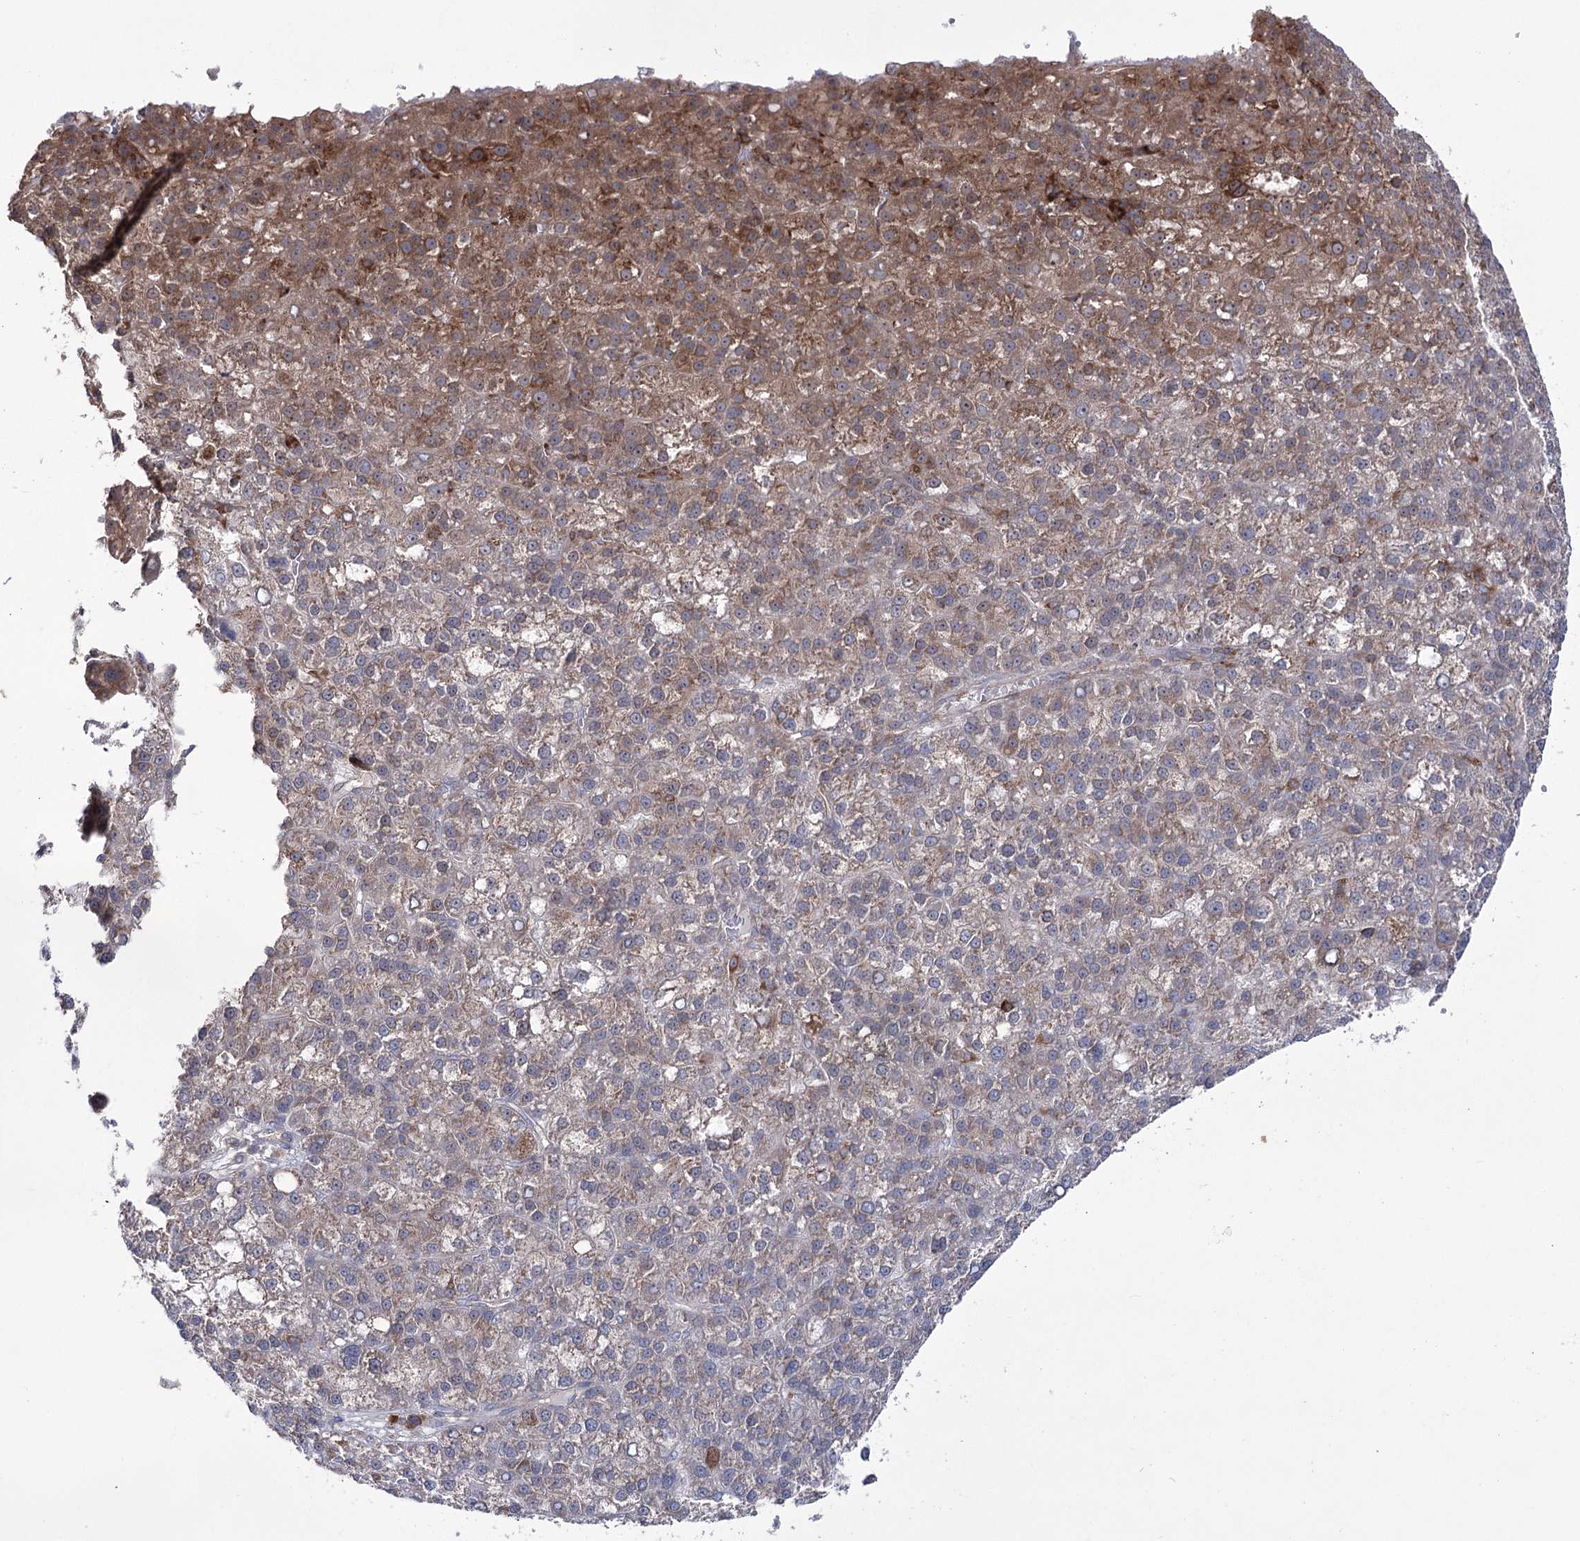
{"staining": {"intensity": "moderate", "quantity": "25%-75%", "location": "cytoplasmic/membranous"}, "tissue": "liver cancer", "cell_type": "Tumor cells", "image_type": "cancer", "snomed": [{"axis": "morphology", "description": "Carcinoma, Hepatocellular, NOS"}, {"axis": "topography", "description": "Liver"}], "caption": "Brown immunohistochemical staining in liver hepatocellular carcinoma demonstrates moderate cytoplasmic/membranous staining in about 25%-75% of tumor cells.", "gene": "ZNF622", "patient": {"sex": "female", "age": 58}}